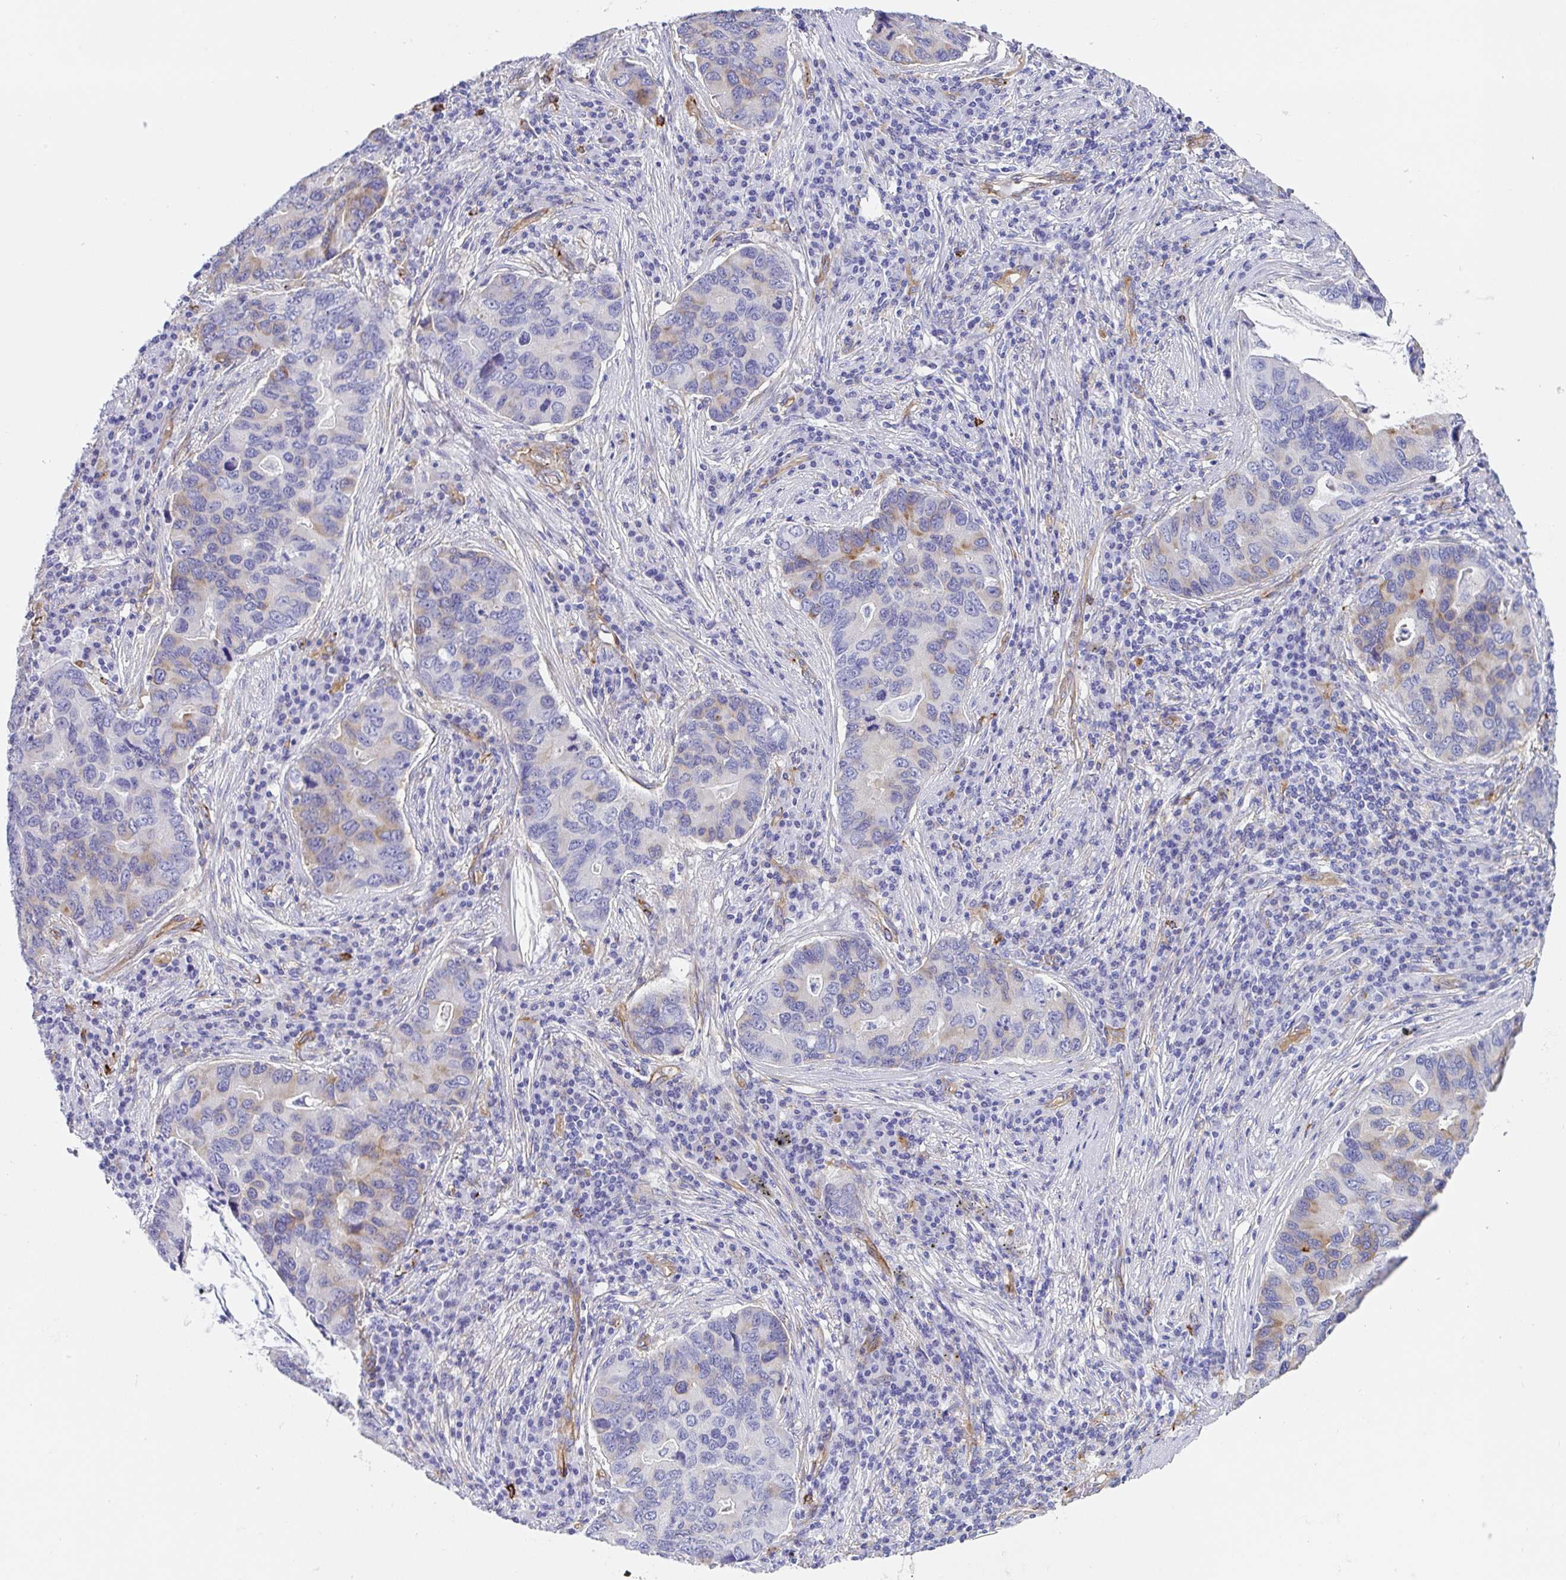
{"staining": {"intensity": "moderate", "quantity": "<25%", "location": "cytoplasmic/membranous"}, "tissue": "lung cancer", "cell_type": "Tumor cells", "image_type": "cancer", "snomed": [{"axis": "morphology", "description": "Adenocarcinoma, NOS"}, {"axis": "morphology", "description": "Adenocarcinoma, metastatic, NOS"}, {"axis": "topography", "description": "Lymph node"}, {"axis": "topography", "description": "Lung"}], "caption": "This image shows immunohistochemistry staining of human lung adenocarcinoma, with low moderate cytoplasmic/membranous staining in about <25% of tumor cells.", "gene": "DOCK1", "patient": {"sex": "female", "age": 54}}